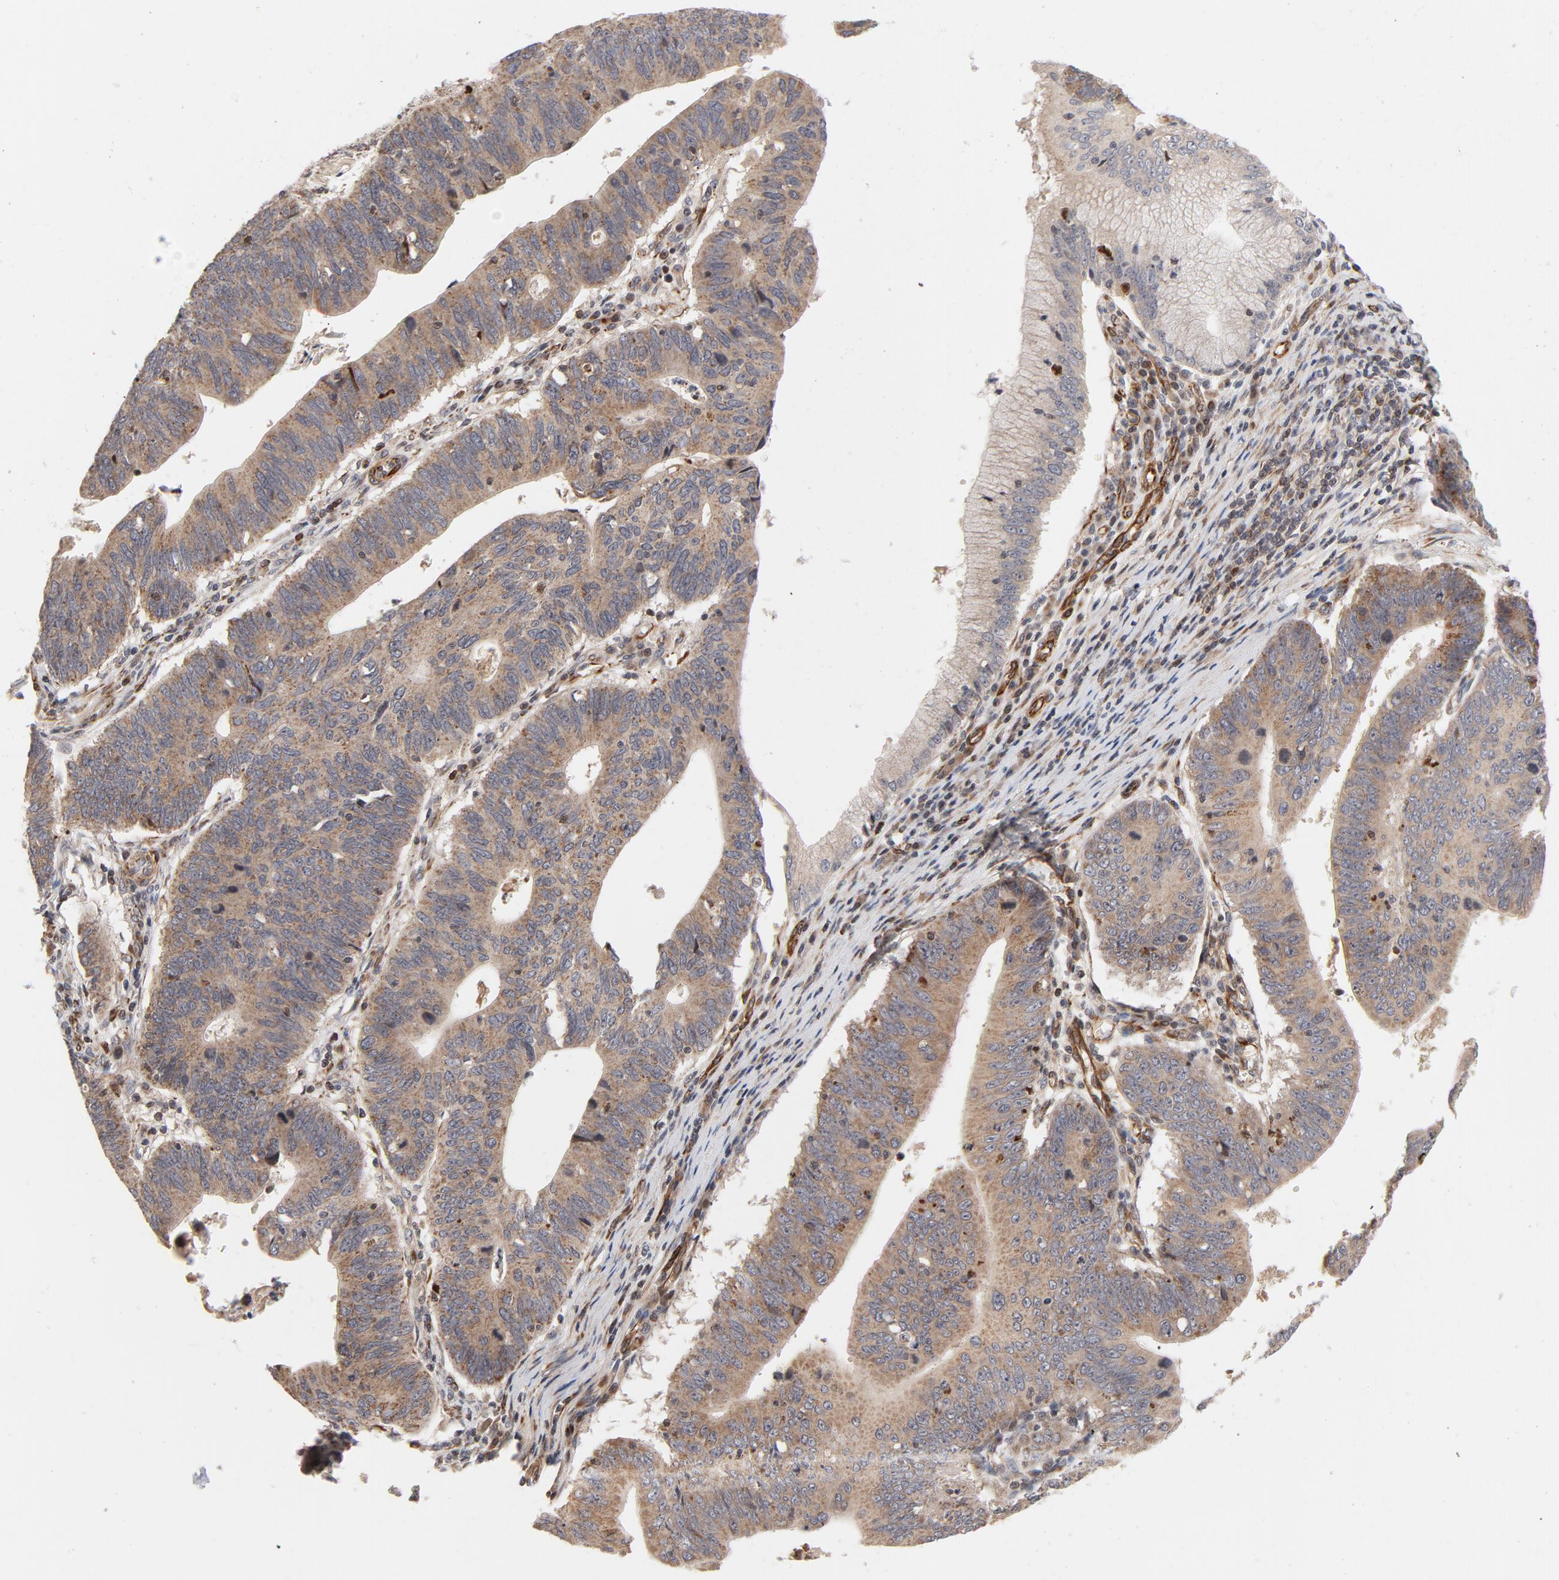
{"staining": {"intensity": "moderate", "quantity": ">75%", "location": "cytoplasmic/membranous"}, "tissue": "stomach cancer", "cell_type": "Tumor cells", "image_type": "cancer", "snomed": [{"axis": "morphology", "description": "Adenocarcinoma, NOS"}, {"axis": "topography", "description": "Stomach"}], "caption": "Tumor cells demonstrate moderate cytoplasmic/membranous expression in about >75% of cells in stomach cancer (adenocarcinoma).", "gene": "DNAAF2", "patient": {"sex": "male", "age": 59}}